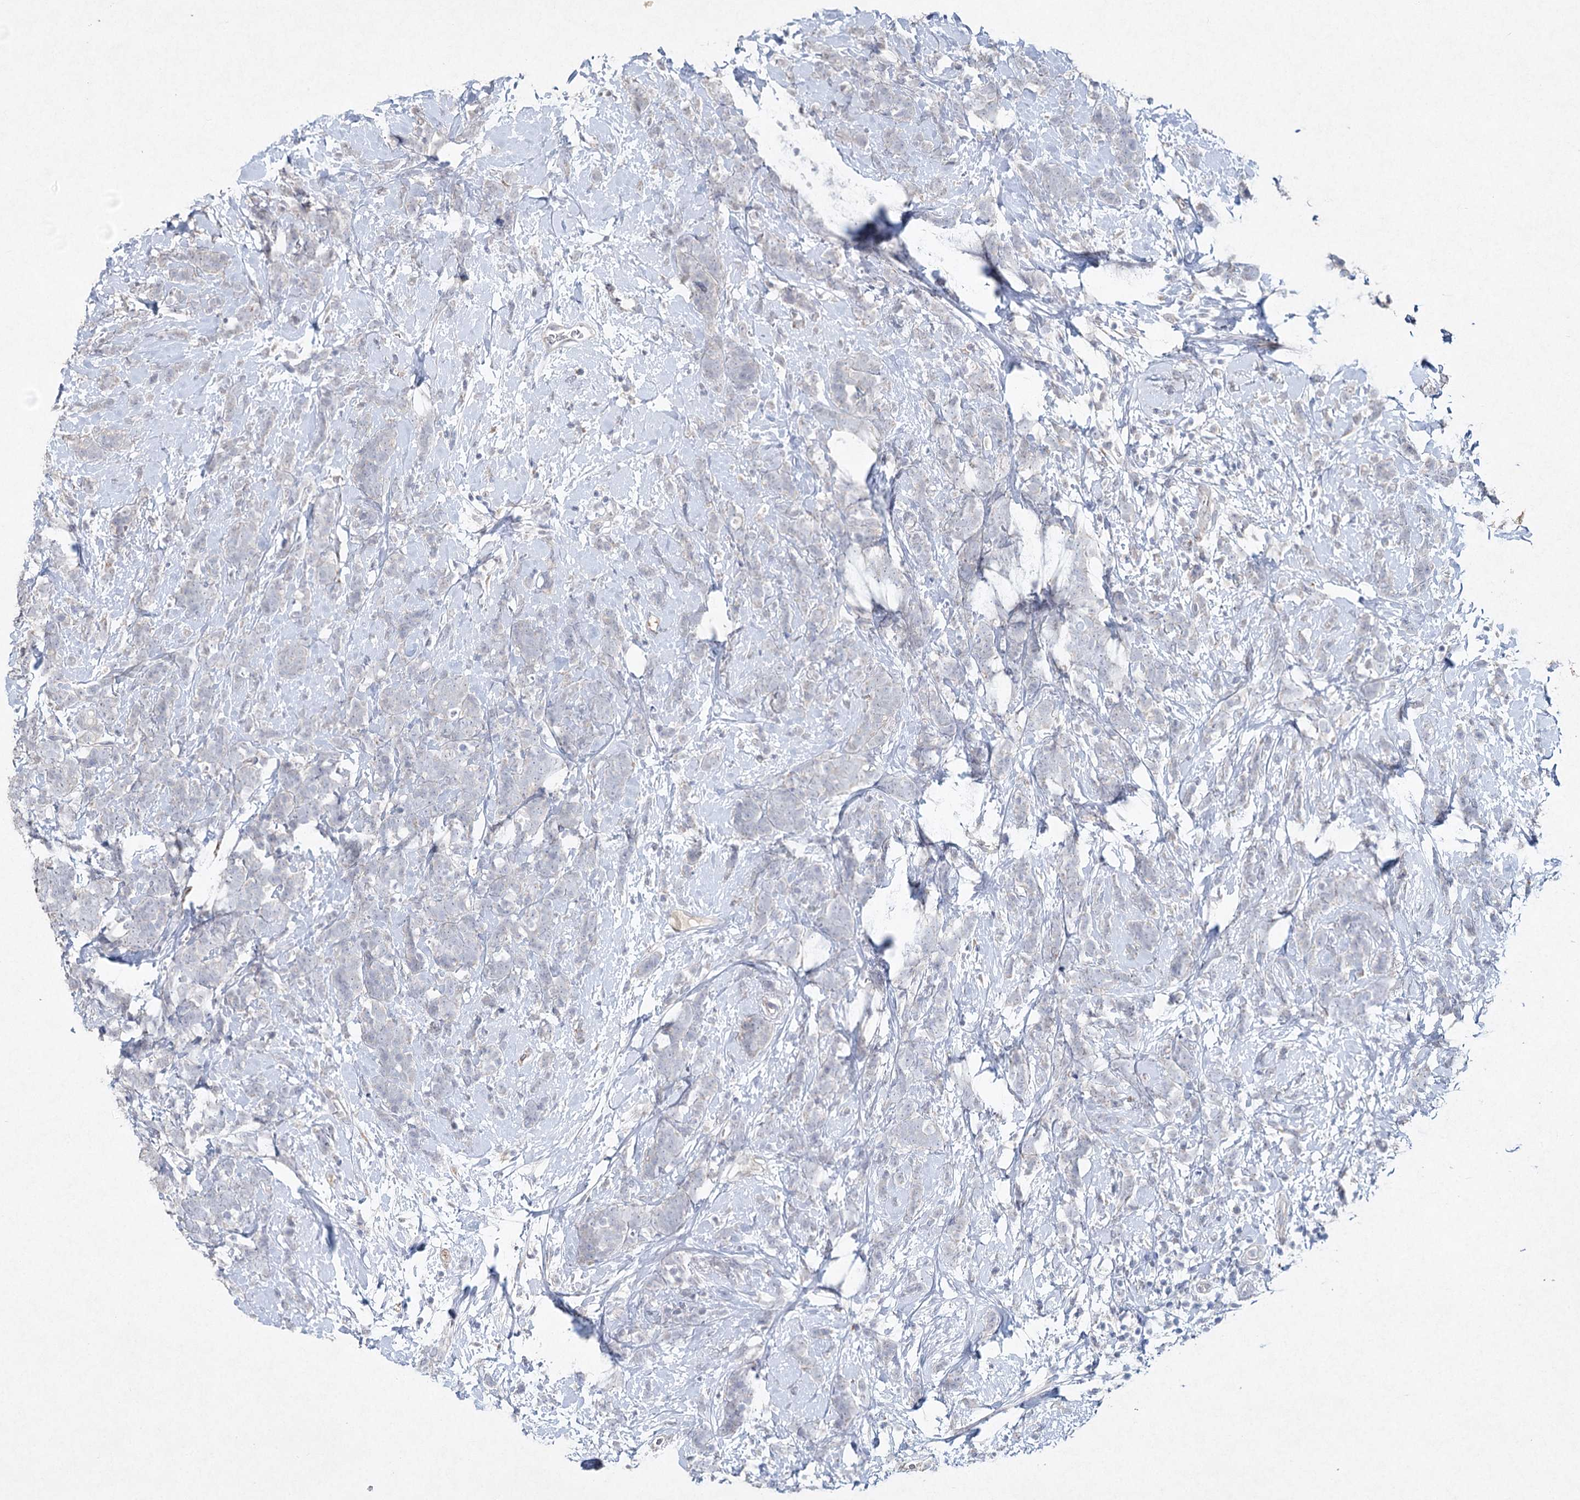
{"staining": {"intensity": "negative", "quantity": "none", "location": "none"}, "tissue": "breast cancer", "cell_type": "Tumor cells", "image_type": "cancer", "snomed": [{"axis": "morphology", "description": "Lobular carcinoma"}, {"axis": "topography", "description": "Breast"}], "caption": "An IHC image of breast cancer is shown. There is no staining in tumor cells of breast cancer.", "gene": "RFX6", "patient": {"sex": "female", "age": 58}}